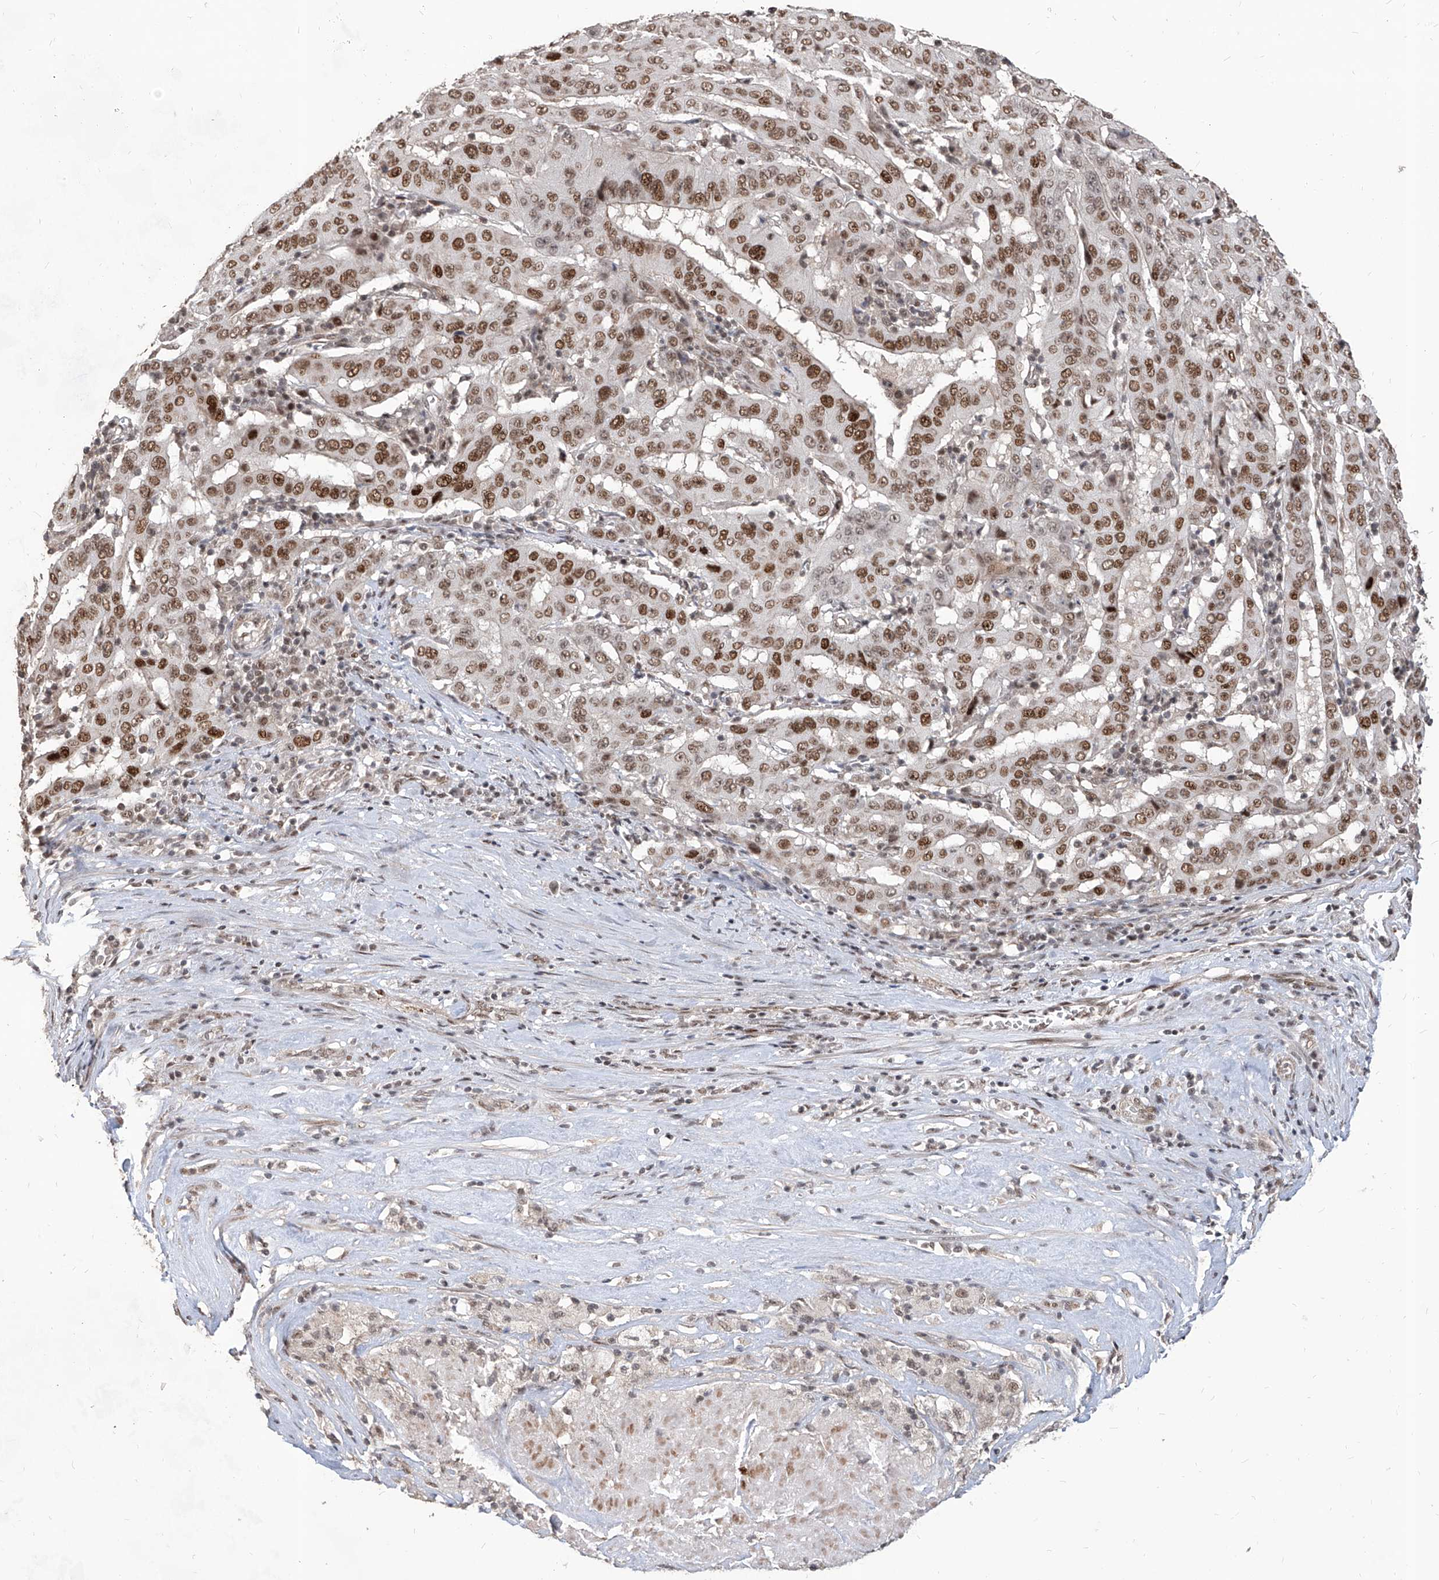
{"staining": {"intensity": "moderate", "quantity": ">75%", "location": "nuclear"}, "tissue": "pancreatic cancer", "cell_type": "Tumor cells", "image_type": "cancer", "snomed": [{"axis": "morphology", "description": "Adenocarcinoma, NOS"}, {"axis": "topography", "description": "Pancreas"}], "caption": "Immunohistochemistry (IHC) micrograph of pancreatic adenocarcinoma stained for a protein (brown), which exhibits medium levels of moderate nuclear staining in approximately >75% of tumor cells.", "gene": "IRF2", "patient": {"sex": "male", "age": 63}}